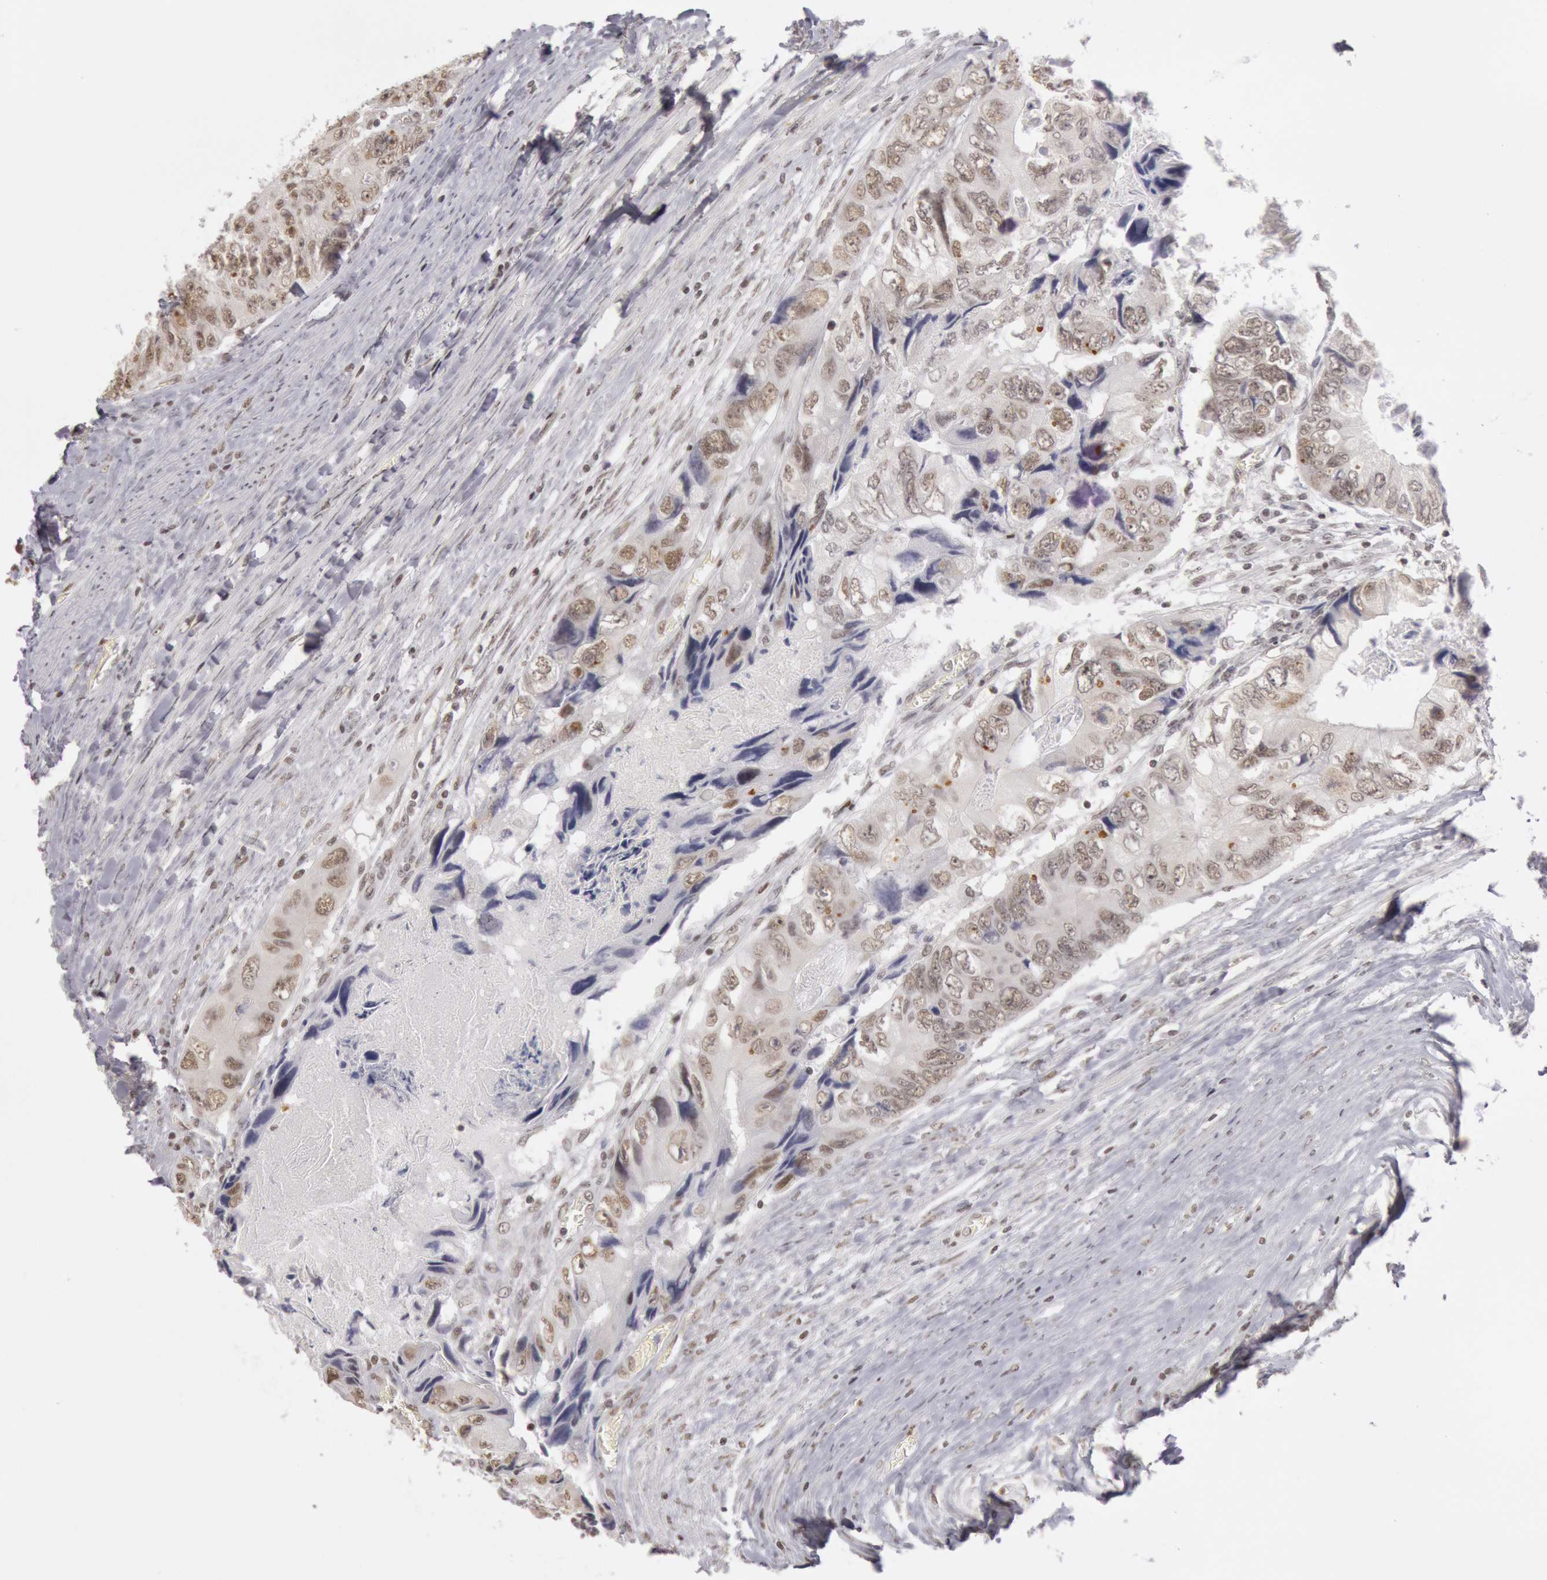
{"staining": {"intensity": "moderate", "quantity": "25%-75%", "location": "nuclear"}, "tissue": "colorectal cancer", "cell_type": "Tumor cells", "image_type": "cancer", "snomed": [{"axis": "morphology", "description": "Adenocarcinoma, NOS"}, {"axis": "topography", "description": "Rectum"}], "caption": "Brown immunohistochemical staining in human colorectal cancer (adenocarcinoma) reveals moderate nuclear staining in approximately 25%-75% of tumor cells.", "gene": "ESS2", "patient": {"sex": "female", "age": 82}}